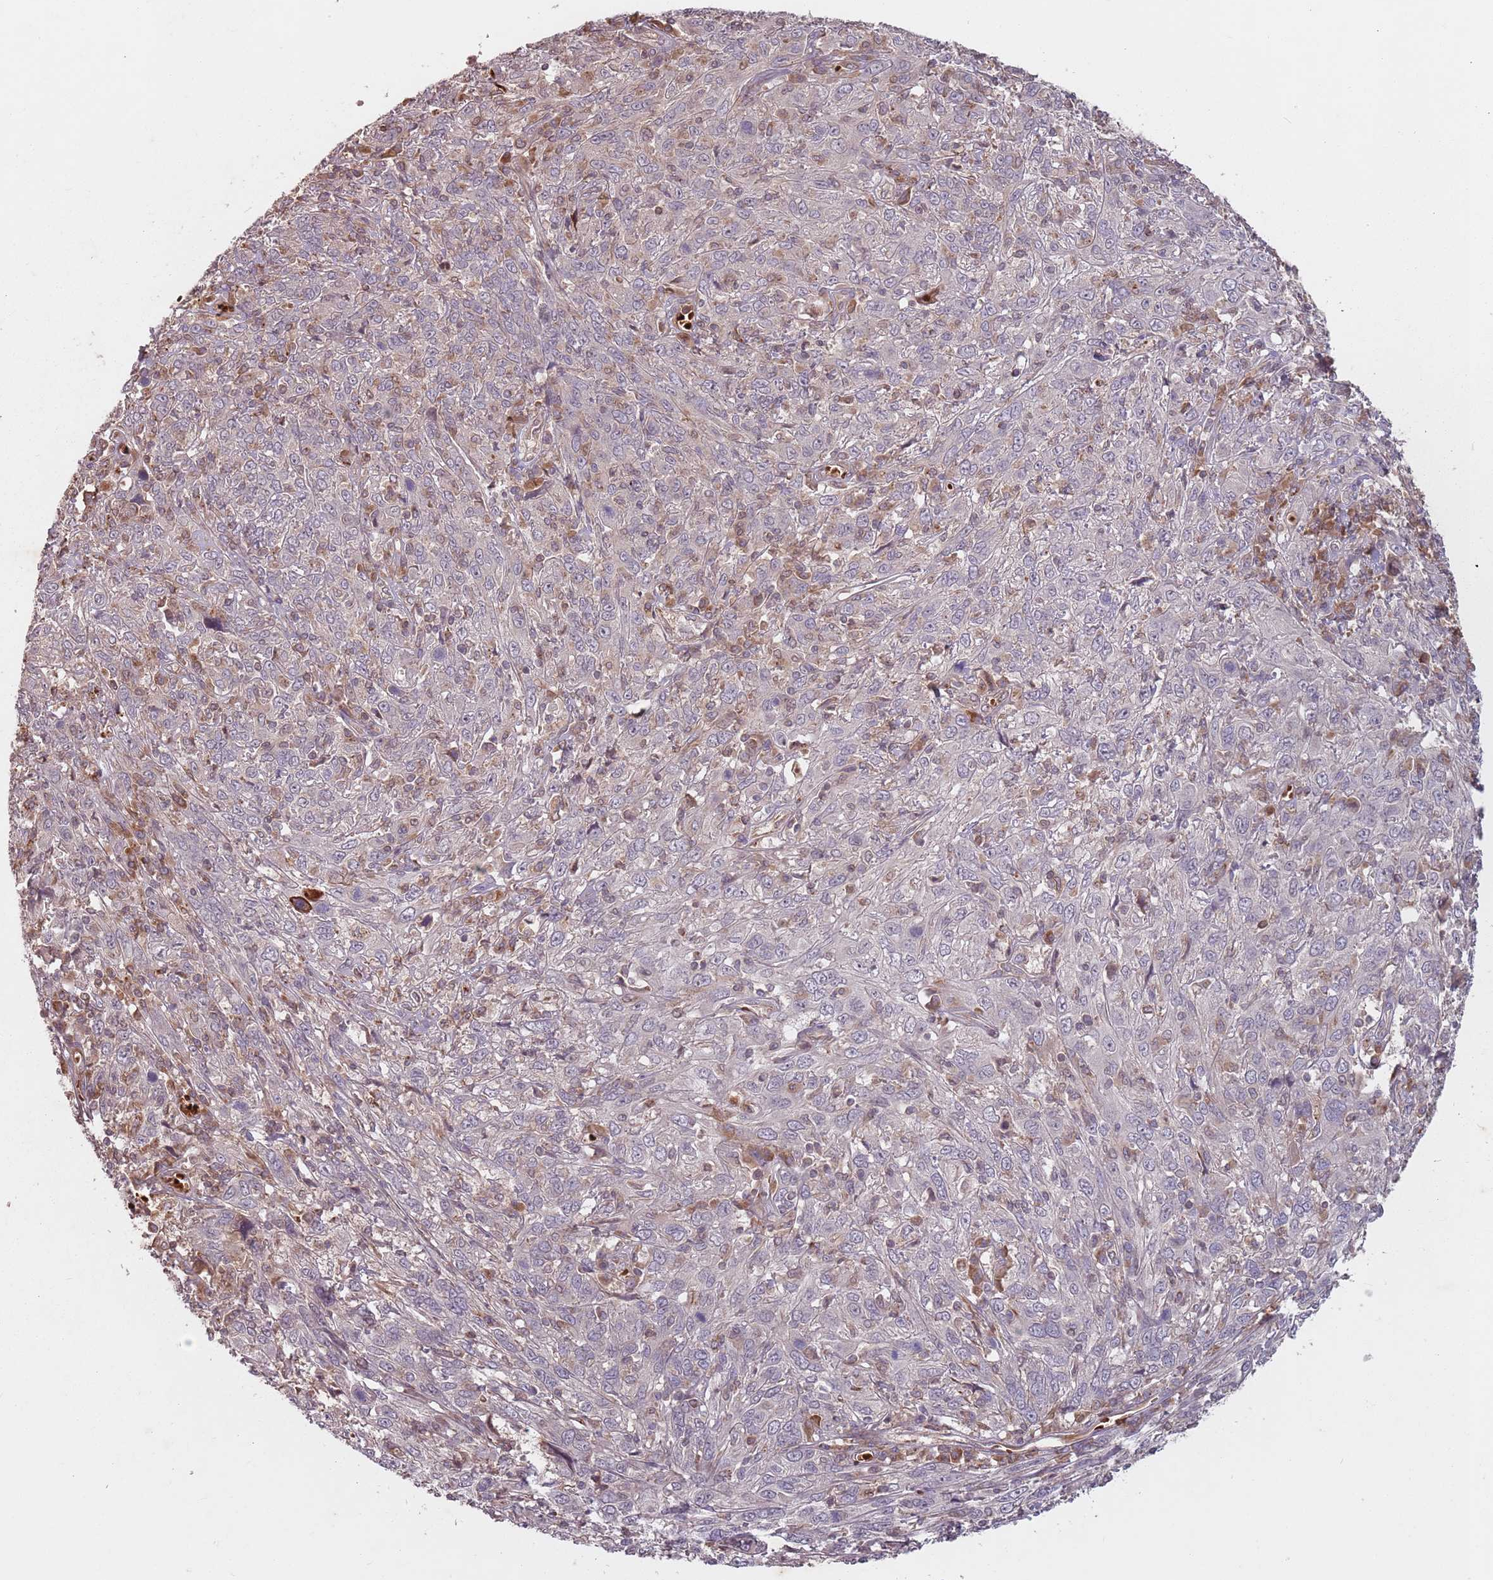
{"staining": {"intensity": "negative", "quantity": "none", "location": "none"}, "tissue": "cervical cancer", "cell_type": "Tumor cells", "image_type": "cancer", "snomed": [{"axis": "morphology", "description": "Squamous cell carcinoma, NOS"}, {"axis": "topography", "description": "Cervix"}], "caption": "A high-resolution photomicrograph shows IHC staining of cervical cancer, which exhibits no significant staining in tumor cells.", "gene": "GPR180", "patient": {"sex": "female", "age": 46}}